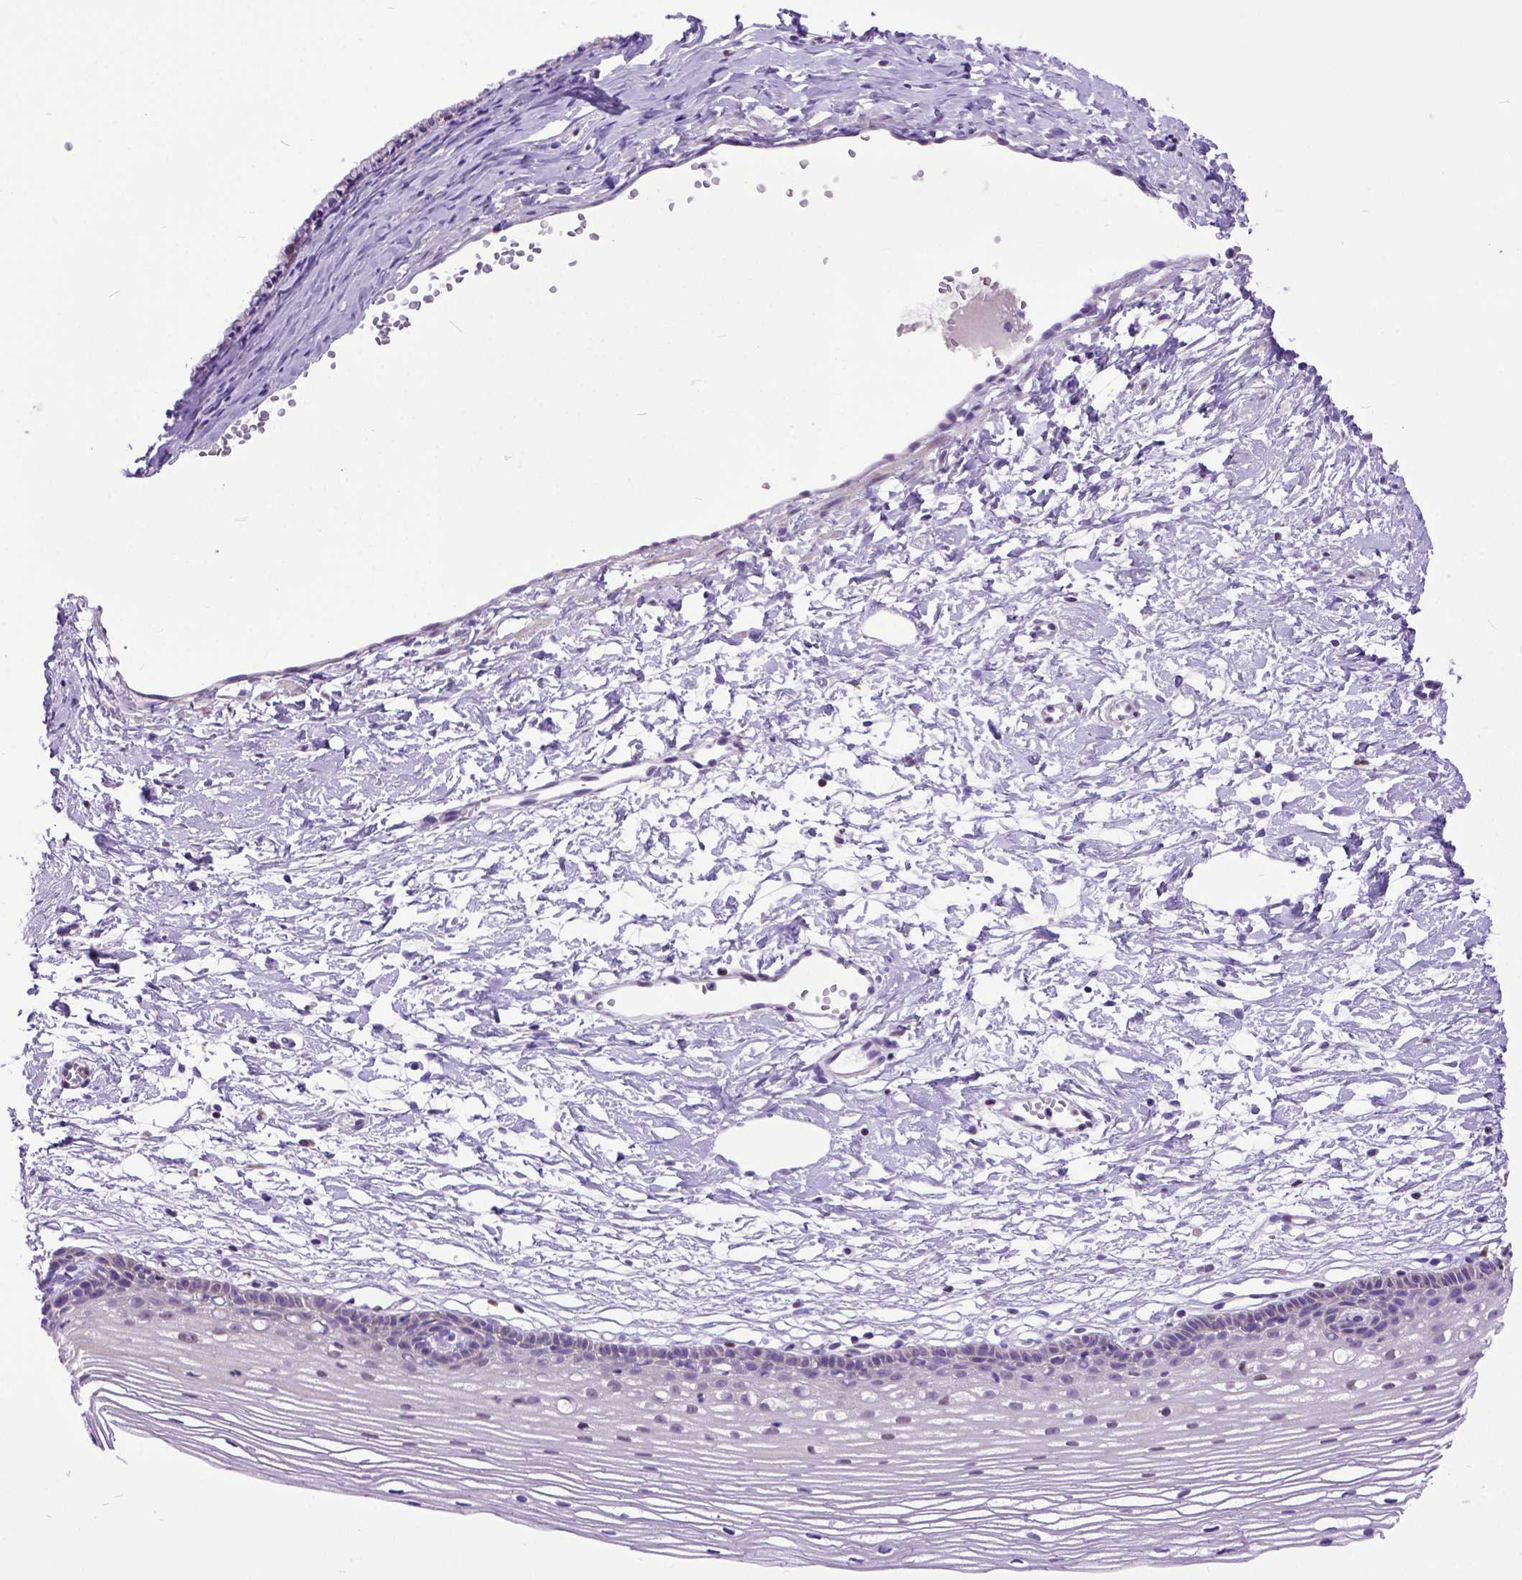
{"staining": {"intensity": "negative", "quantity": "none", "location": "none"}, "tissue": "cervix", "cell_type": "Glandular cells", "image_type": "normal", "snomed": [{"axis": "morphology", "description": "Normal tissue, NOS"}, {"axis": "topography", "description": "Cervix"}], "caption": "DAB (3,3'-diaminobenzidine) immunohistochemical staining of unremarkable human cervix reveals no significant staining in glandular cells. The staining was performed using DAB to visualize the protein expression in brown, while the nuclei were stained in blue with hematoxylin (Magnification: 20x).", "gene": "CRB1", "patient": {"sex": "female", "age": 40}}